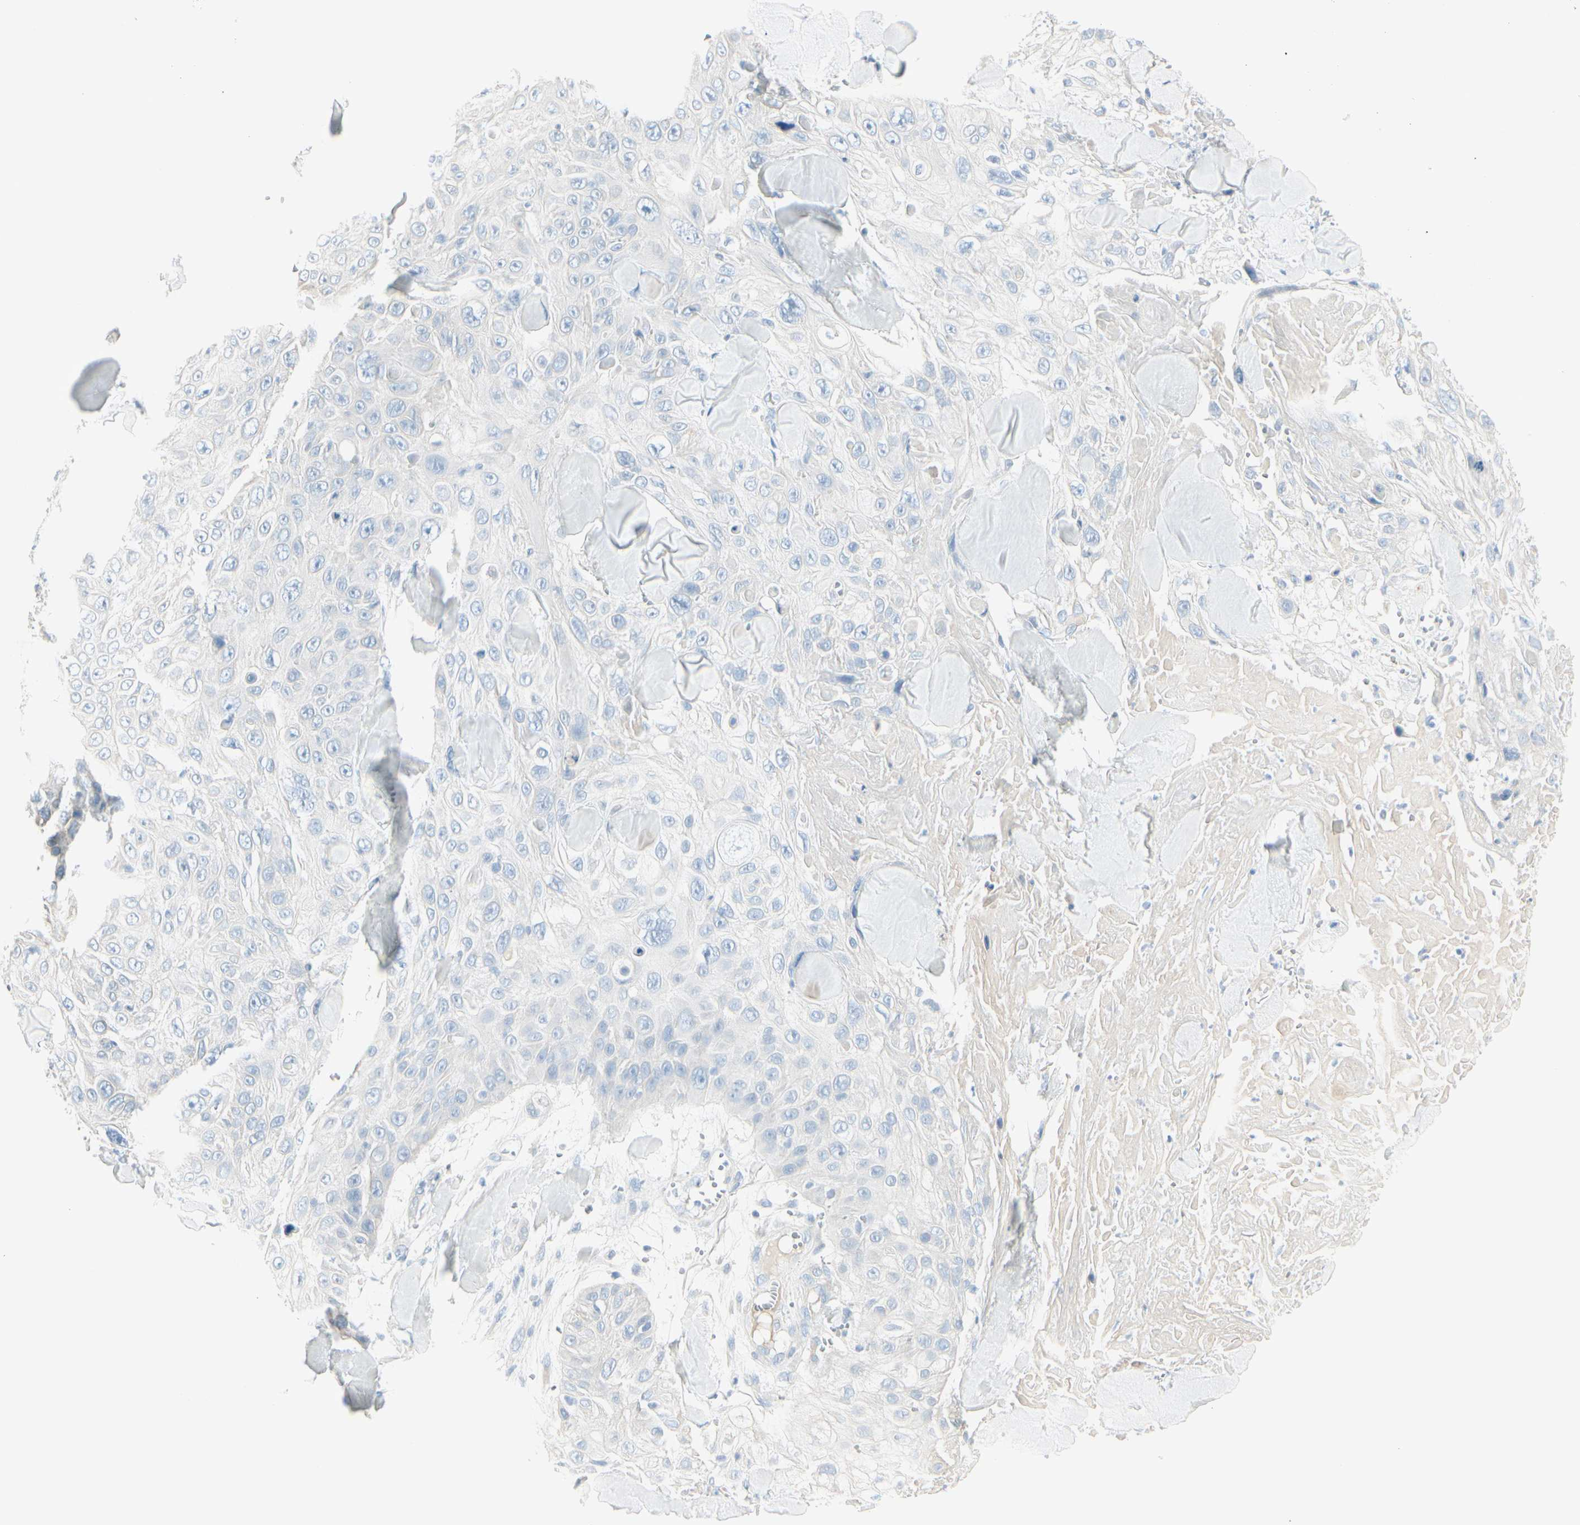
{"staining": {"intensity": "negative", "quantity": "none", "location": "none"}, "tissue": "skin cancer", "cell_type": "Tumor cells", "image_type": "cancer", "snomed": [{"axis": "morphology", "description": "Squamous cell carcinoma, NOS"}, {"axis": "topography", "description": "Skin"}], "caption": "Immunohistochemistry histopathology image of human skin cancer stained for a protein (brown), which exhibits no positivity in tumor cells.", "gene": "CDHR5", "patient": {"sex": "male", "age": 86}}